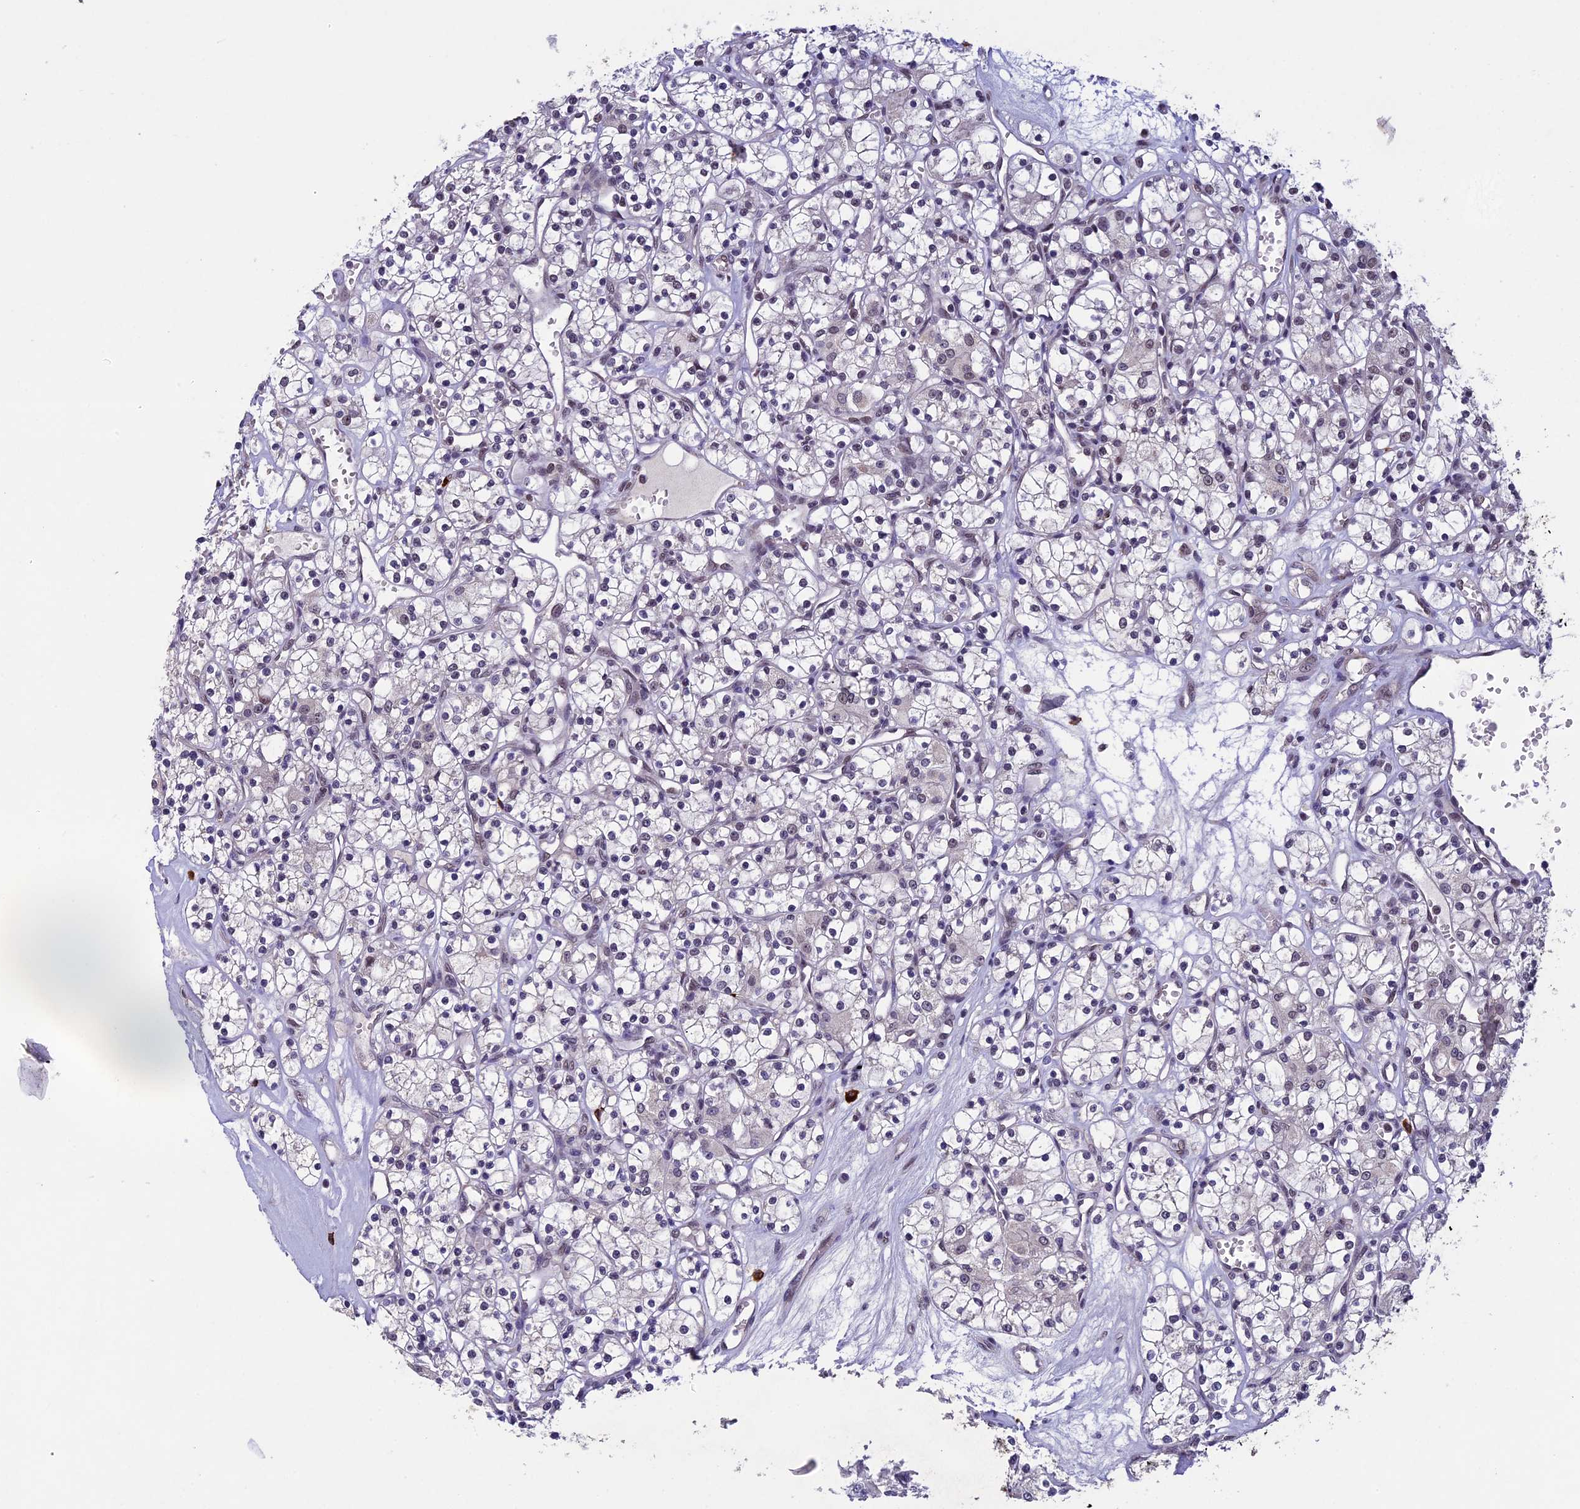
{"staining": {"intensity": "negative", "quantity": "none", "location": "none"}, "tissue": "renal cancer", "cell_type": "Tumor cells", "image_type": "cancer", "snomed": [{"axis": "morphology", "description": "Adenocarcinoma, NOS"}, {"axis": "topography", "description": "Kidney"}], "caption": "This is an immunohistochemistry histopathology image of human renal cancer. There is no positivity in tumor cells.", "gene": "RNF40", "patient": {"sex": "female", "age": 59}}